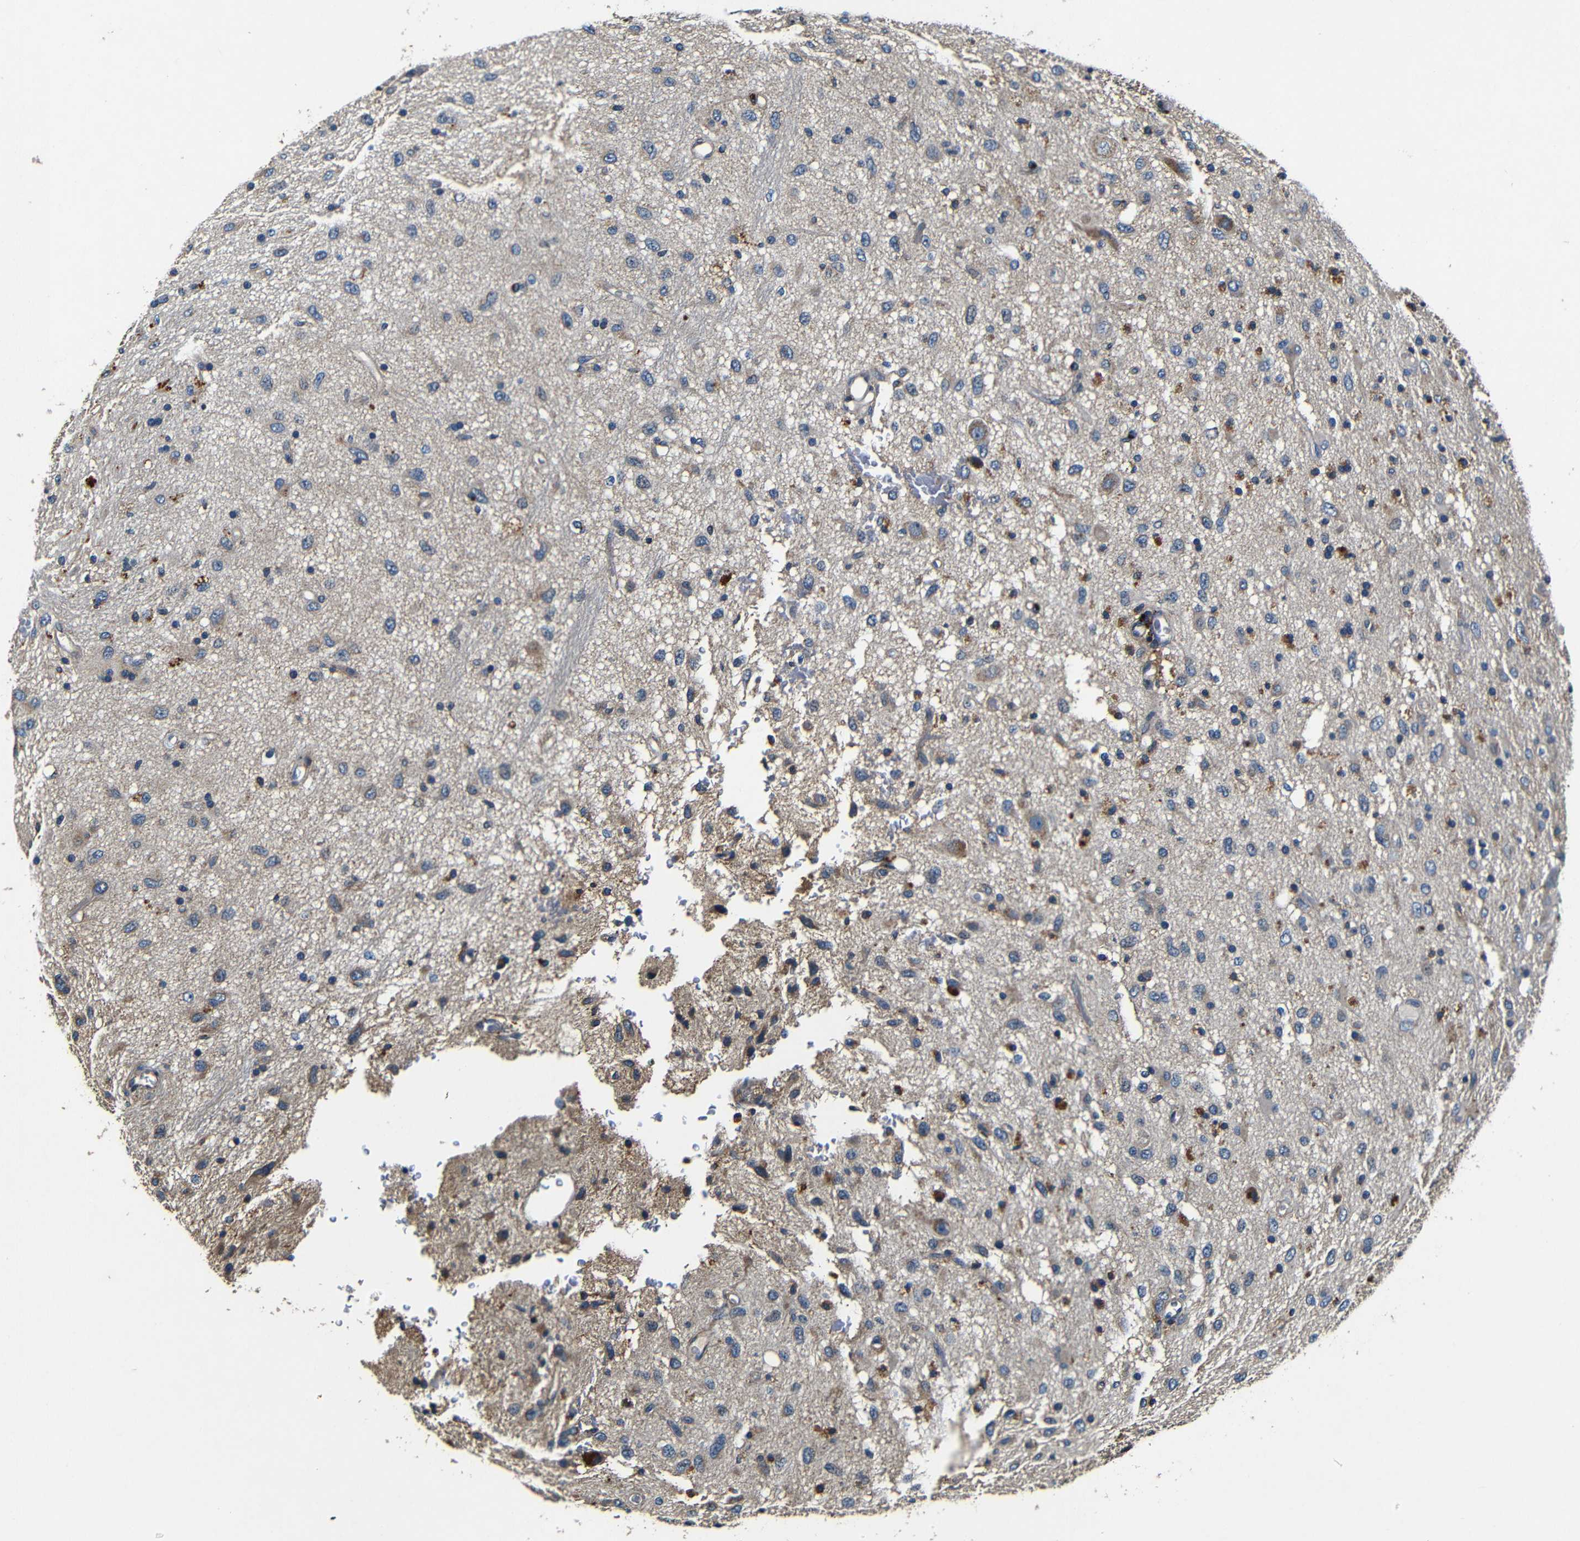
{"staining": {"intensity": "weak", "quantity": "<25%", "location": "cytoplasmic/membranous"}, "tissue": "glioma", "cell_type": "Tumor cells", "image_type": "cancer", "snomed": [{"axis": "morphology", "description": "Glioma, malignant, Low grade"}, {"axis": "topography", "description": "Brain"}], "caption": "The immunohistochemistry micrograph has no significant expression in tumor cells of malignant glioma (low-grade) tissue. (Stains: DAB (3,3'-diaminobenzidine) immunohistochemistry with hematoxylin counter stain, Microscopy: brightfield microscopy at high magnification).", "gene": "MTX1", "patient": {"sex": "male", "age": 77}}